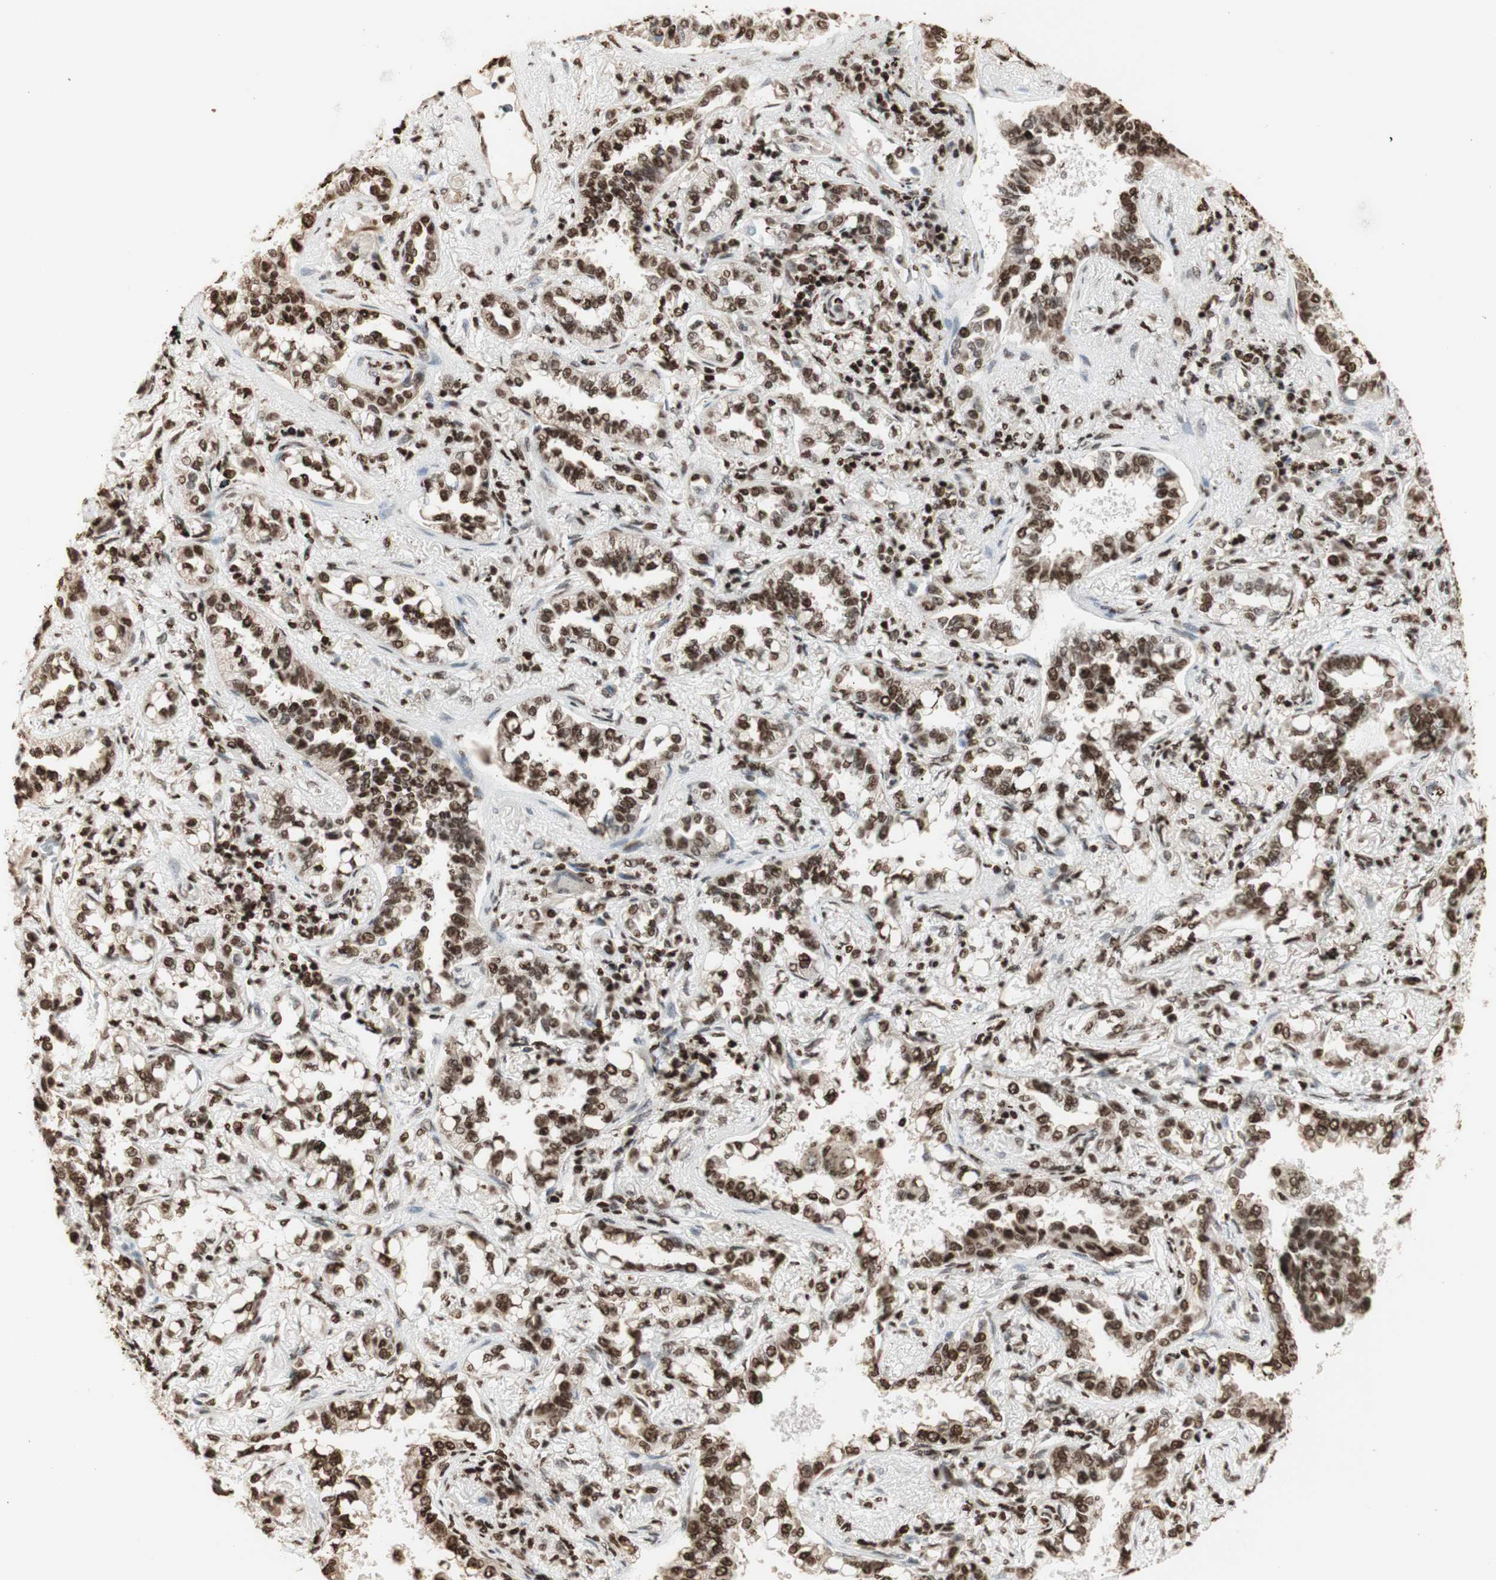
{"staining": {"intensity": "strong", "quantity": ">75%", "location": "nuclear"}, "tissue": "lung cancer", "cell_type": "Tumor cells", "image_type": "cancer", "snomed": [{"axis": "morphology", "description": "Normal tissue, NOS"}, {"axis": "morphology", "description": "Adenocarcinoma, NOS"}, {"axis": "topography", "description": "Lung"}], "caption": "Lung cancer stained for a protein (brown) displays strong nuclear positive staining in approximately >75% of tumor cells.", "gene": "HNRNPA2B1", "patient": {"sex": "male", "age": 59}}